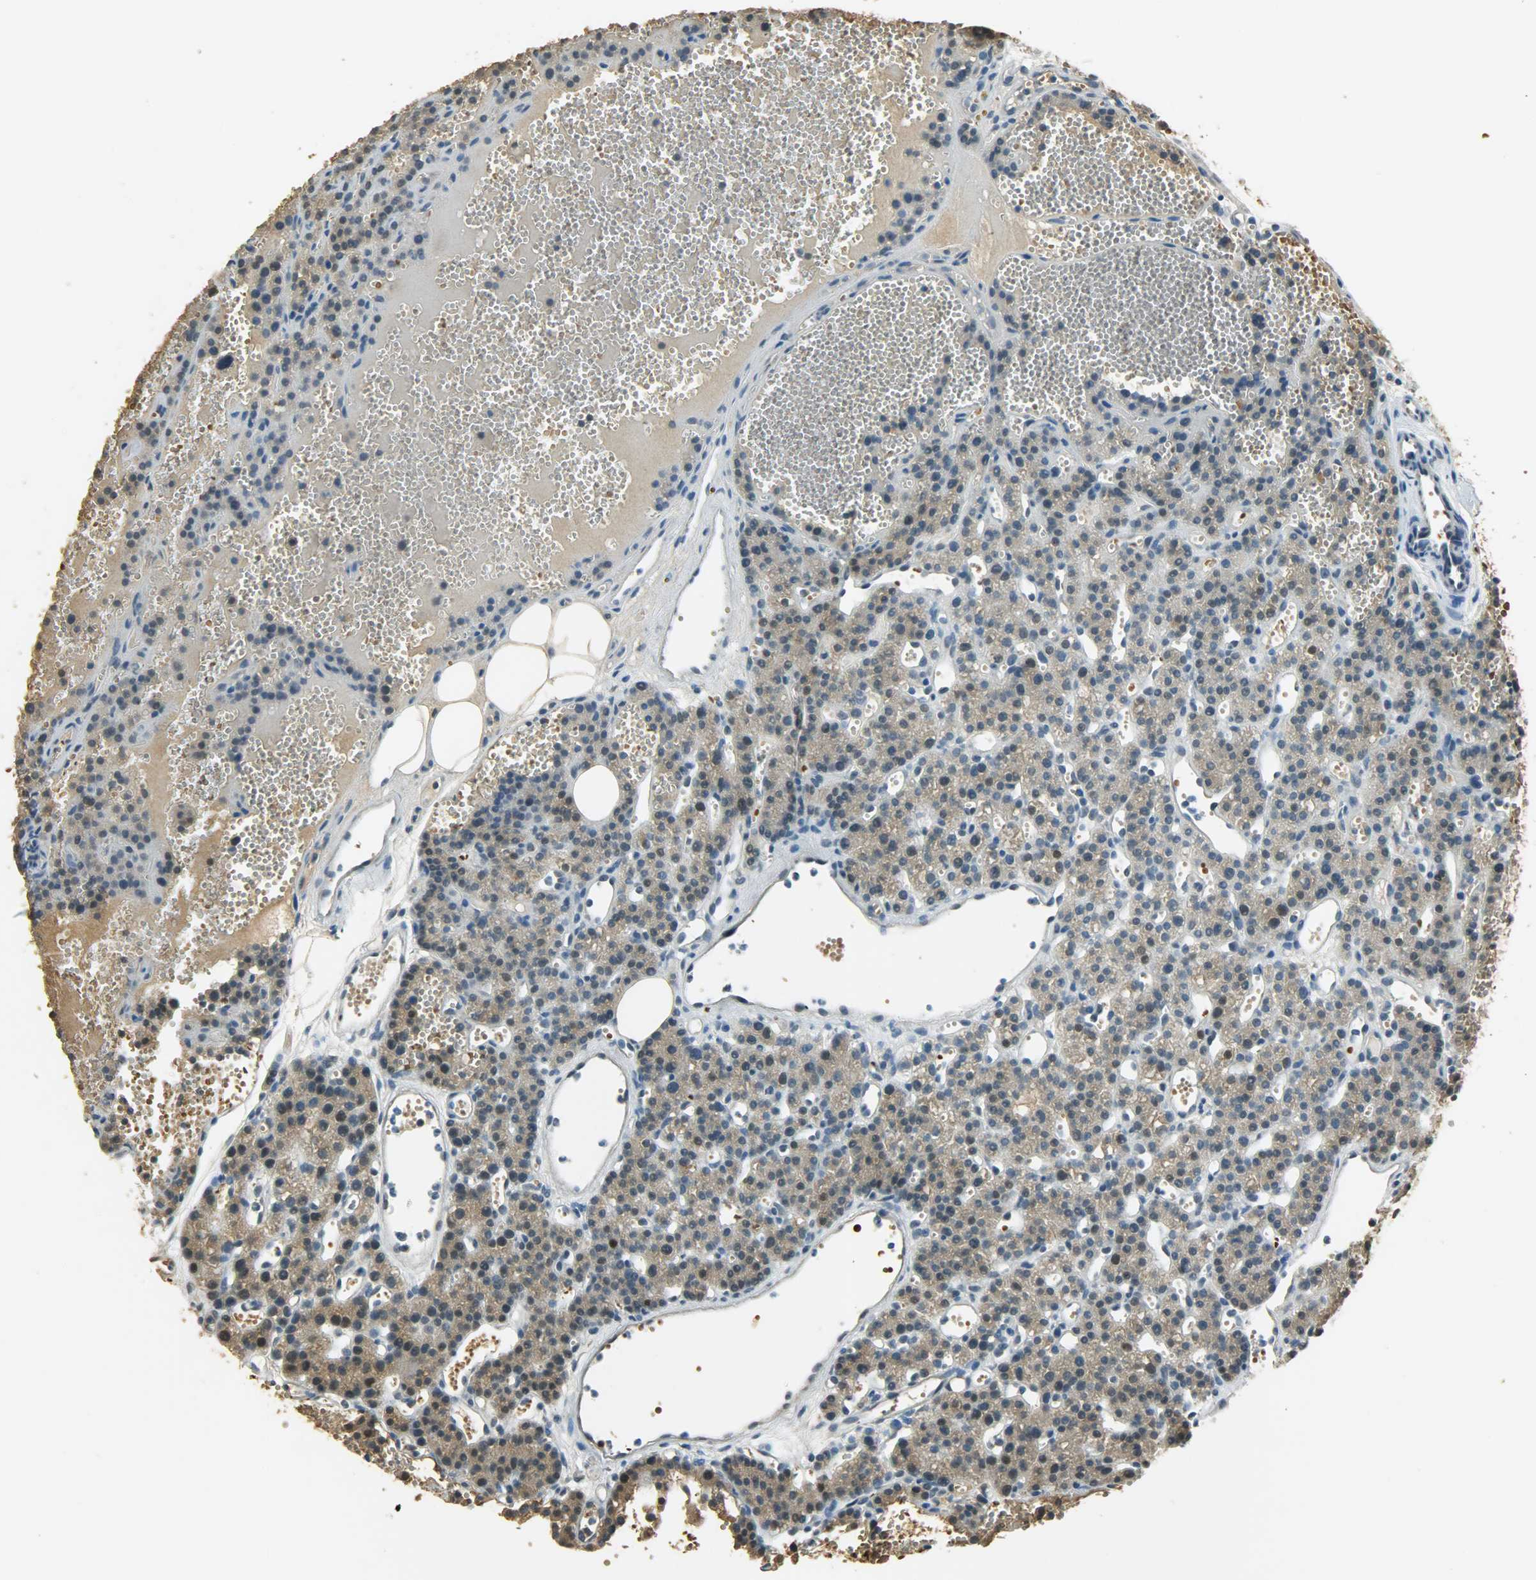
{"staining": {"intensity": "weak", "quantity": ">75%", "location": "cytoplasmic/membranous"}, "tissue": "parathyroid gland", "cell_type": "Glandular cells", "image_type": "normal", "snomed": [{"axis": "morphology", "description": "Normal tissue, NOS"}, {"axis": "topography", "description": "Parathyroid gland"}], "caption": "High-power microscopy captured an immunohistochemistry (IHC) micrograph of benign parathyroid gland, revealing weak cytoplasmic/membranous positivity in approximately >75% of glandular cells.", "gene": "PRMT5", "patient": {"sex": "male", "age": 25}}